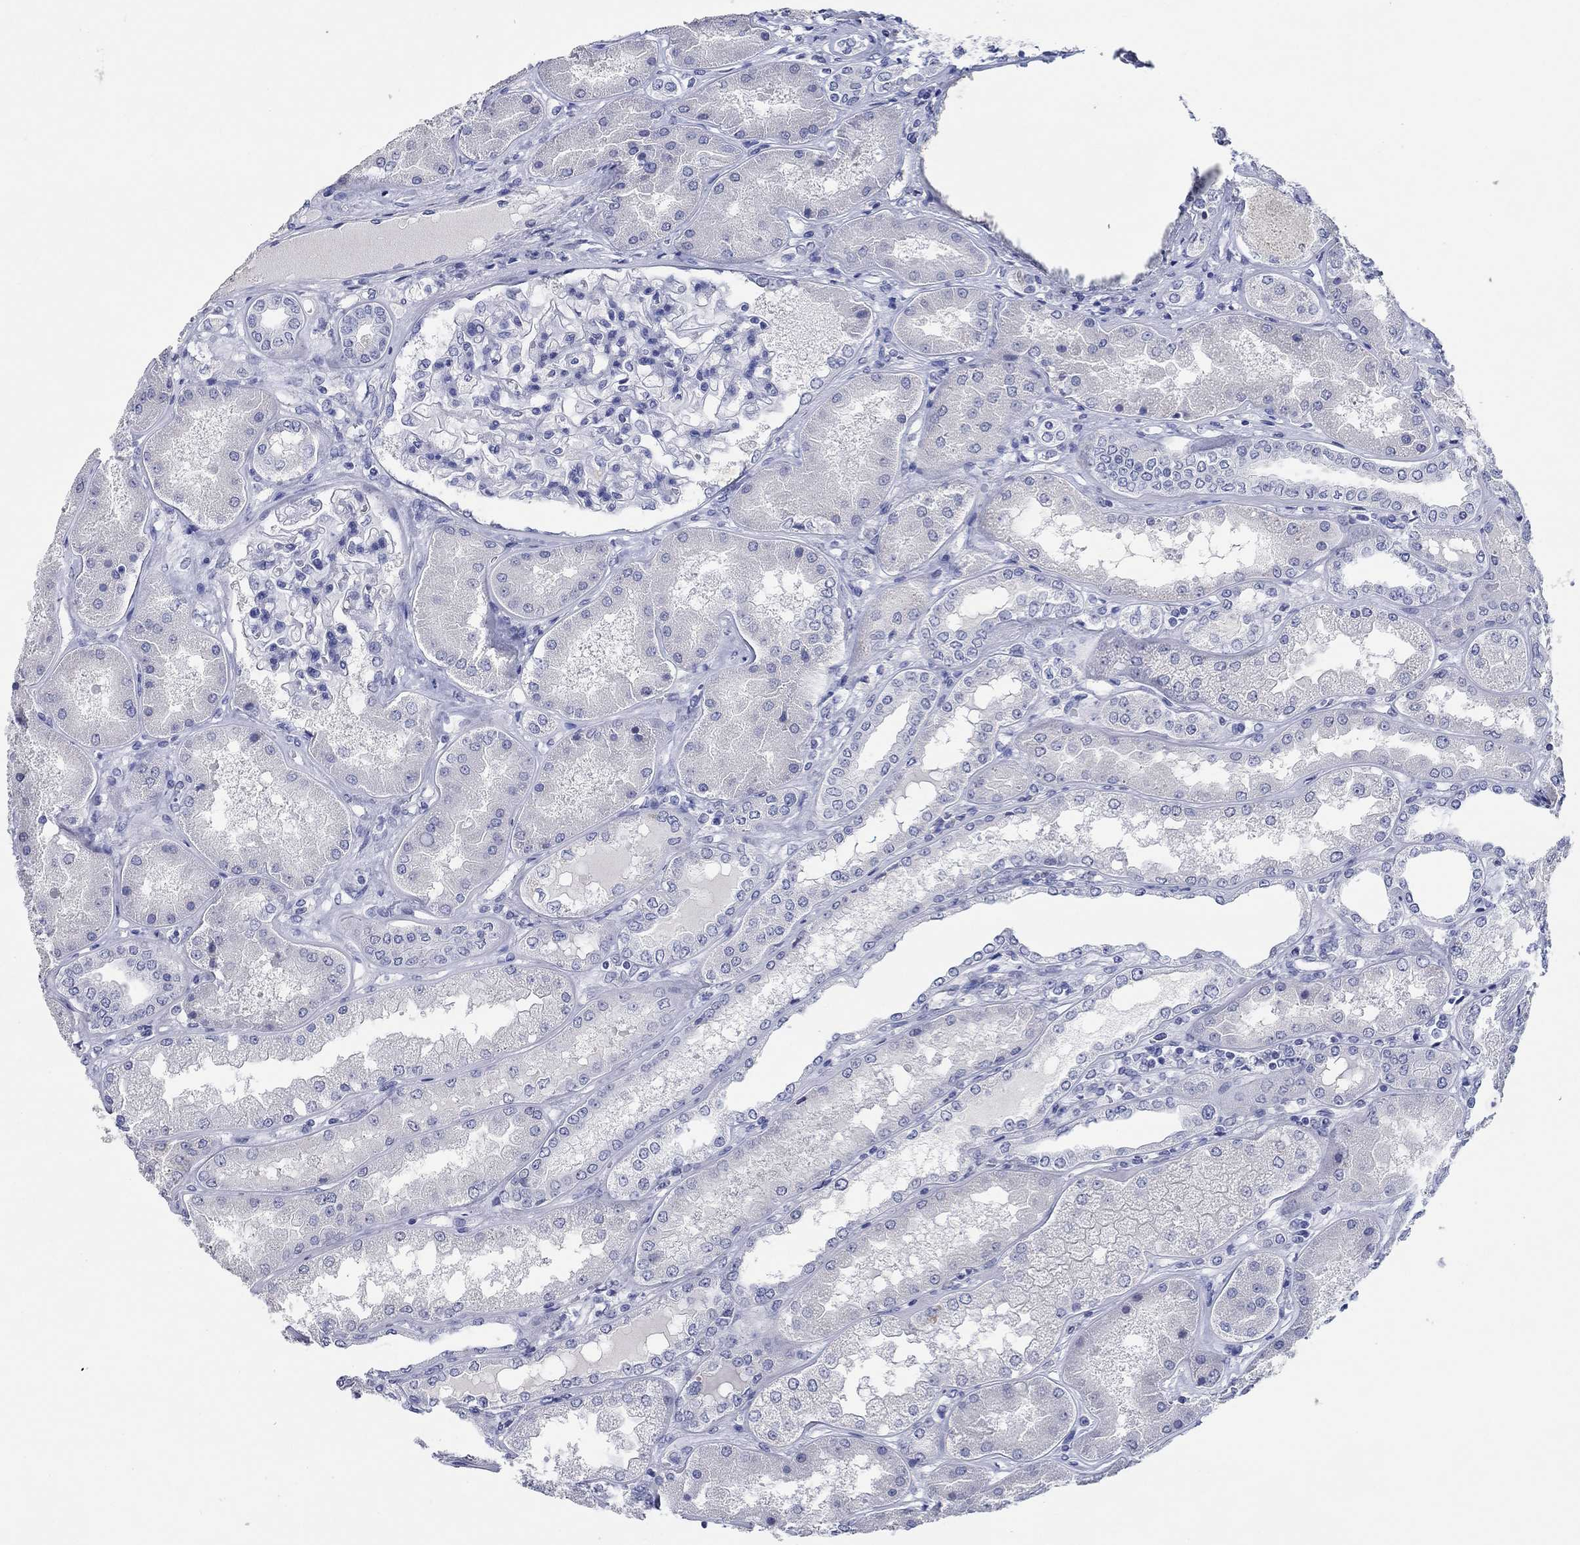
{"staining": {"intensity": "negative", "quantity": "none", "location": "none"}, "tissue": "kidney", "cell_type": "Cells in glomeruli", "image_type": "normal", "snomed": [{"axis": "morphology", "description": "Normal tissue, NOS"}, {"axis": "topography", "description": "Kidney"}], "caption": "IHC of benign human kidney exhibits no staining in cells in glomeruli. The staining was performed using DAB to visualize the protein expression in brown, while the nuclei were stained in blue with hematoxylin (Magnification: 20x).", "gene": "POU5F1", "patient": {"sex": "female", "age": 56}}